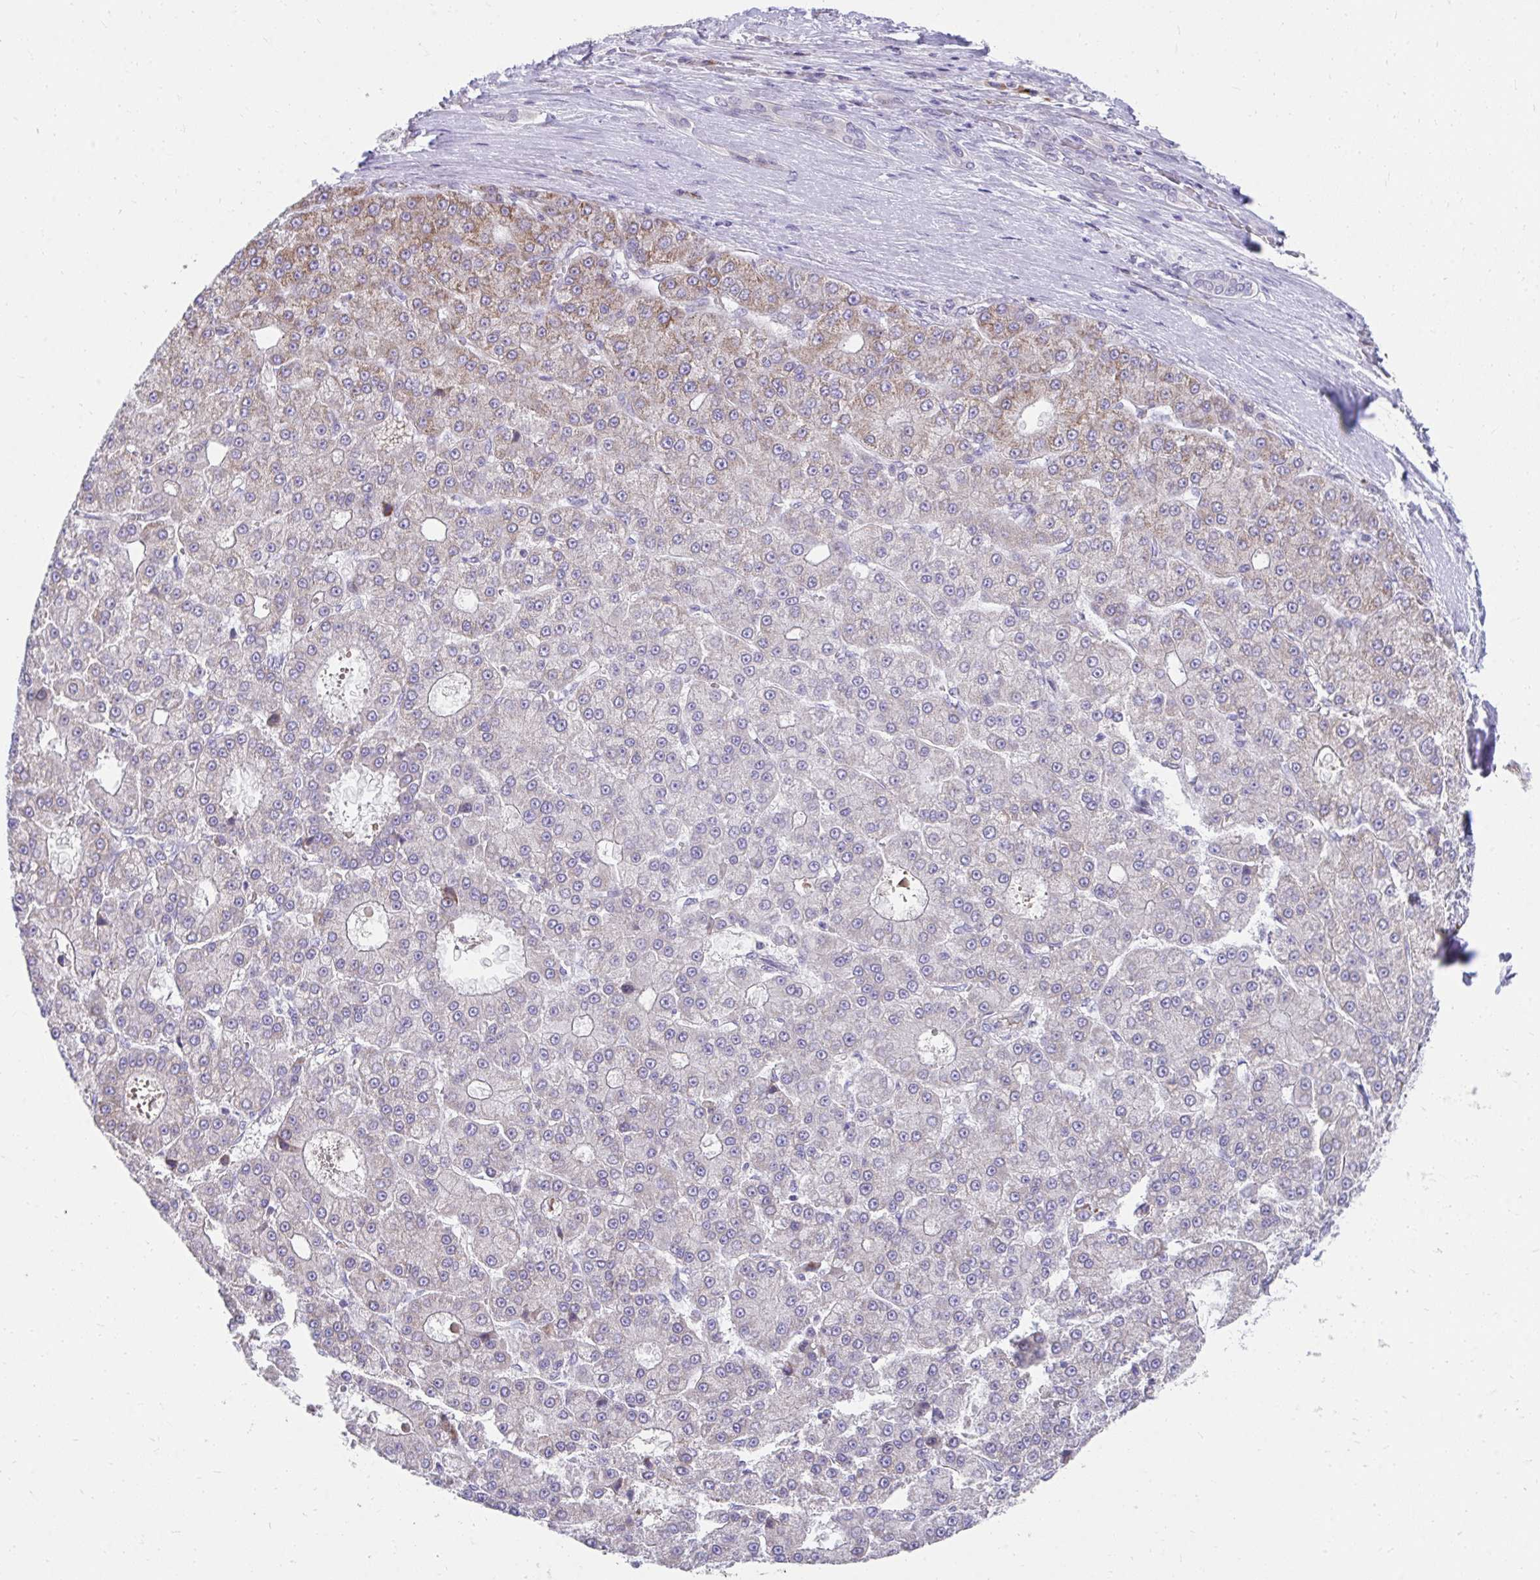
{"staining": {"intensity": "moderate", "quantity": "<25%", "location": "cytoplasmic/membranous"}, "tissue": "liver cancer", "cell_type": "Tumor cells", "image_type": "cancer", "snomed": [{"axis": "morphology", "description": "Carcinoma, Hepatocellular, NOS"}, {"axis": "topography", "description": "Liver"}], "caption": "High-magnification brightfield microscopy of hepatocellular carcinoma (liver) stained with DAB (brown) and counterstained with hematoxylin (blue). tumor cells exhibit moderate cytoplasmic/membranous staining is identified in about<25% of cells.", "gene": "SLAMF7", "patient": {"sex": "male", "age": 70}}